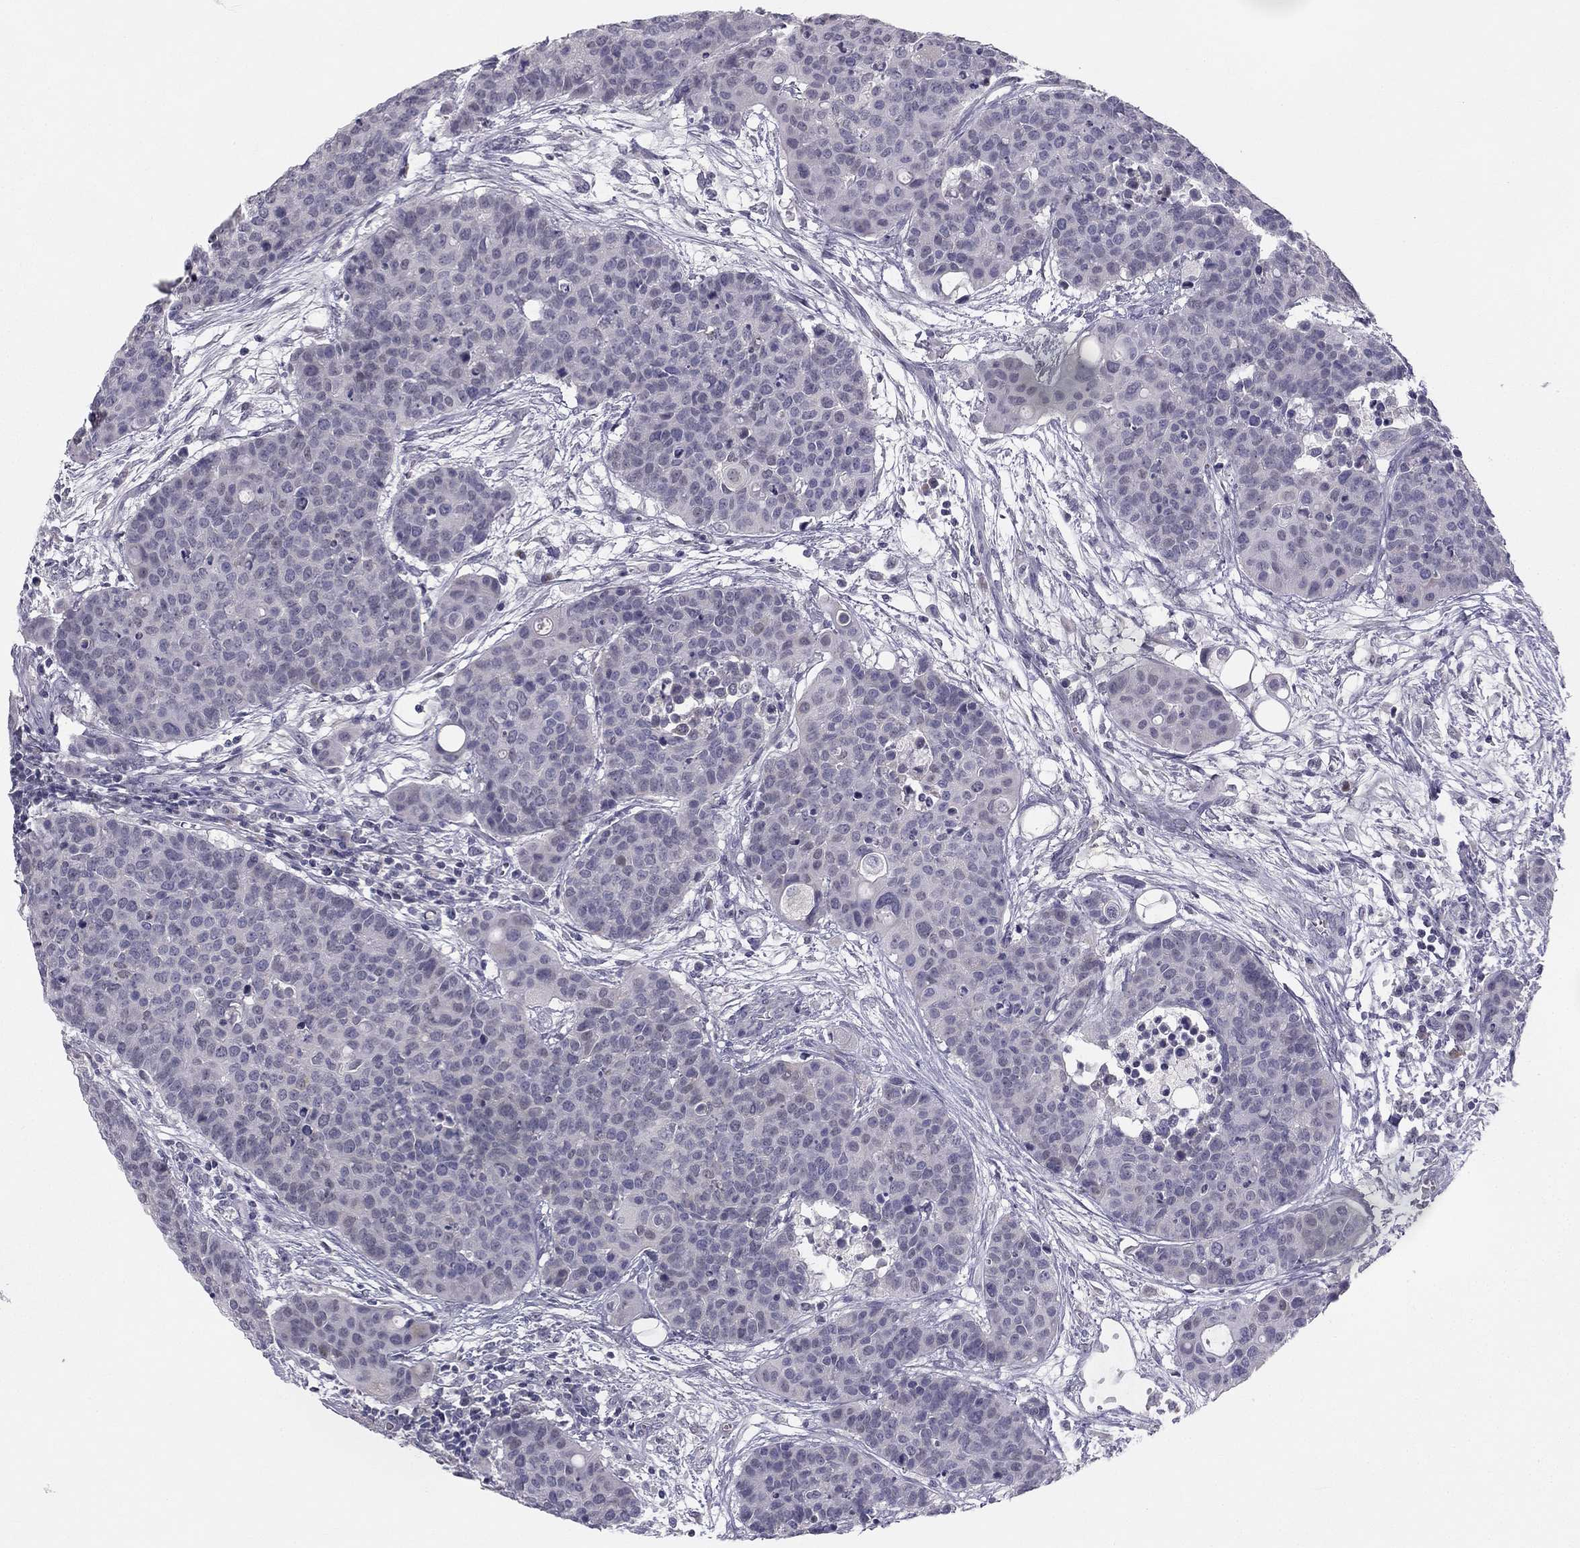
{"staining": {"intensity": "negative", "quantity": "none", "location": "none"}, "tissue": "carcinoid", "cell_type": "Tumor cells", "image_type": "cancer", "snomed": [{"axis": "morphology", "description": "Carcinoid, malignant, NOS"}, {"axis": "topography", "description": "Colon"}], "caption": "A high-resolution histopathology image shows immunohistochemistry (IHC) staining of carcinoid (malignant), which exhibits no significant positivity in tumor cells.", "gene": "TRPS1", "patient": {"sex": "male", "age": 81}}